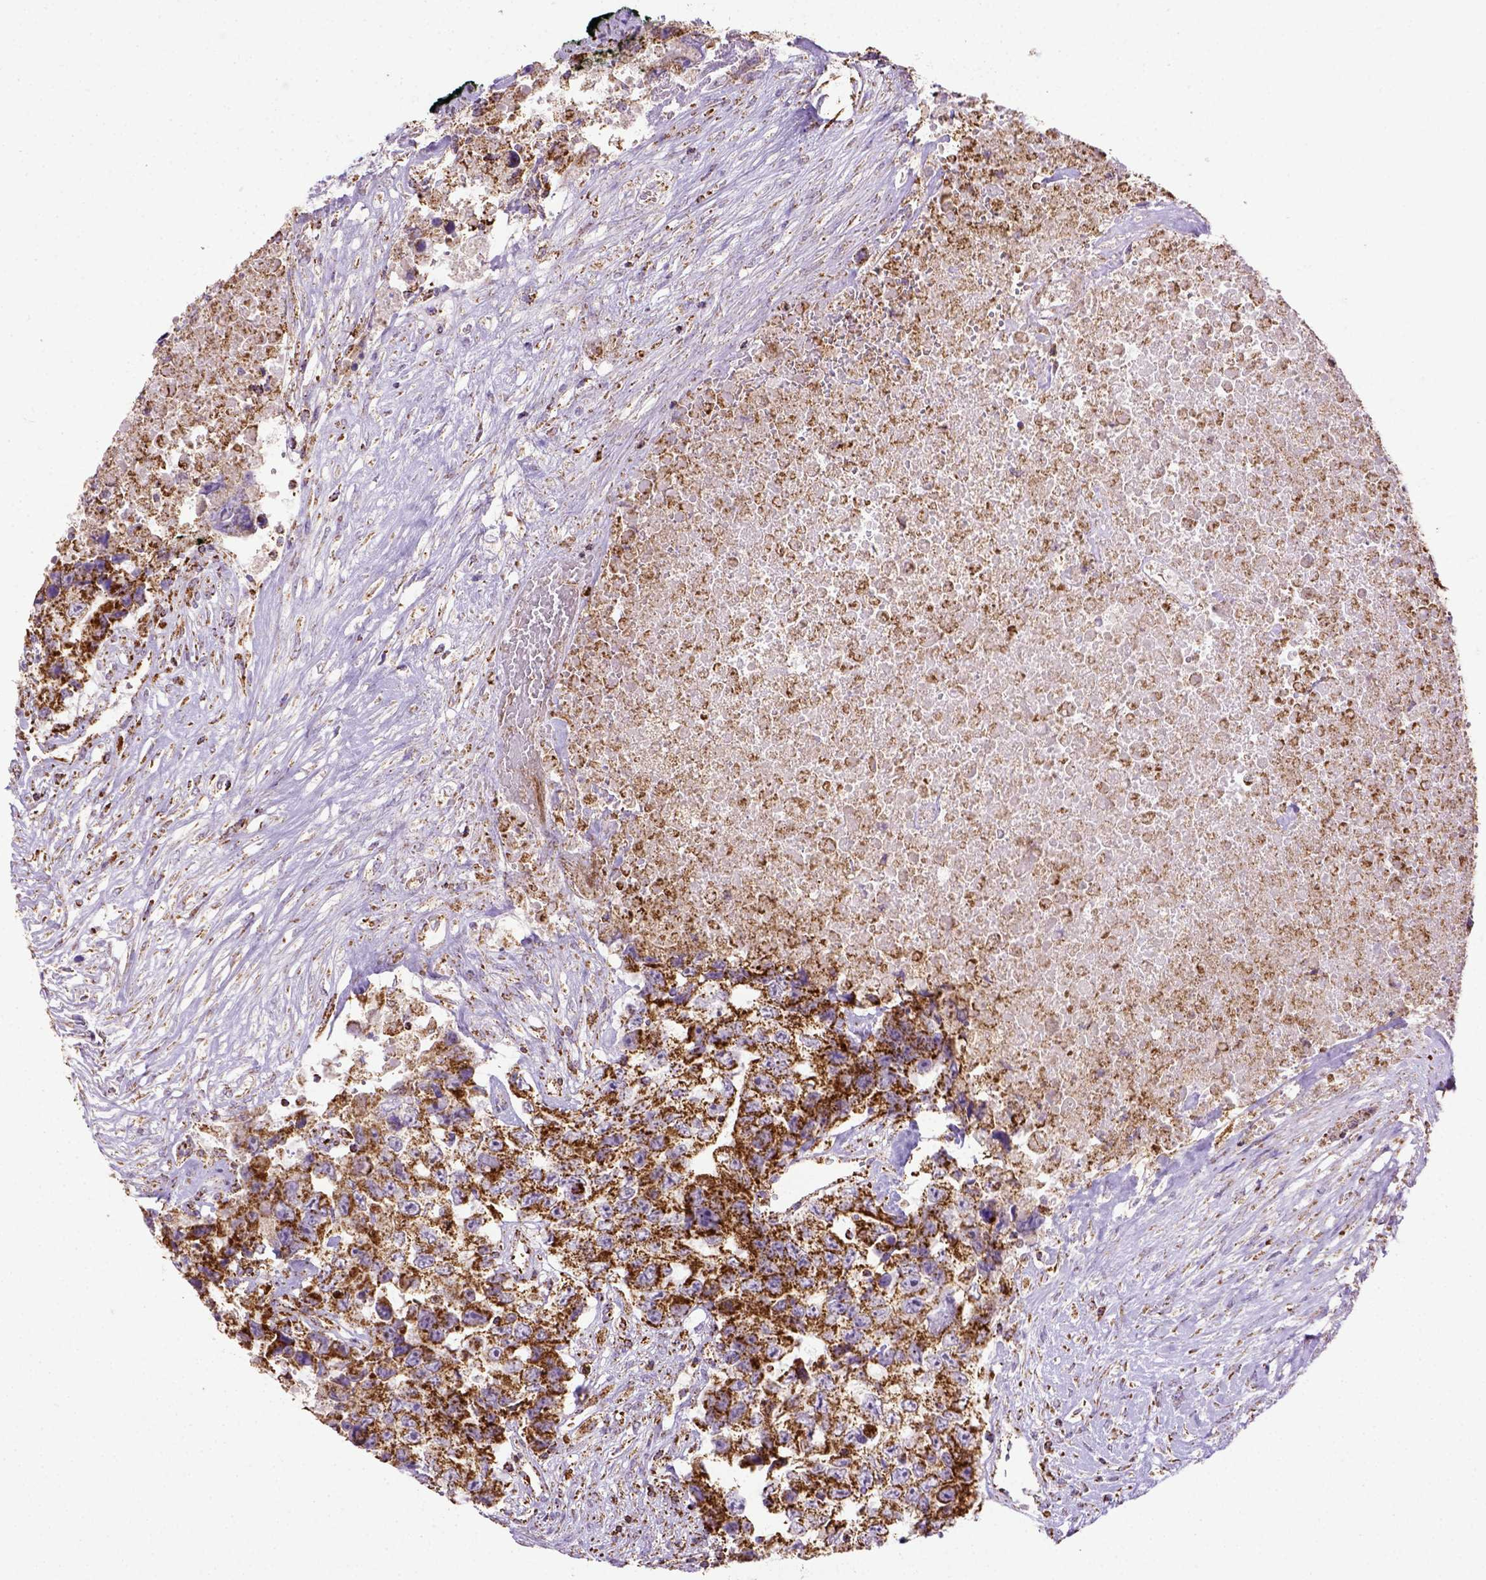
{"staining": {"intensity": "moderate", "quantity": ">75%", "location": "cytoplasmic/membranous"}, "tissue": "testis cancer", "cell_type": "Tumor cells", "image_type": "cancer", "snomed": [{"axis": "morphology", "description": "Carcinoma, Embryonal, NOS"}, {"axis": "topography", "description": "Testis"}], "caption": "This photomicrograph reveals testis cancer stained with IHC to label a protein in brown. The cytoplasmic/membranous of tumor cells show moderate positivity for the protein. Nuclei are counter-stained blue.", "gene": "MT-CO1", "patient": {"sex": "male", "age": 24}}